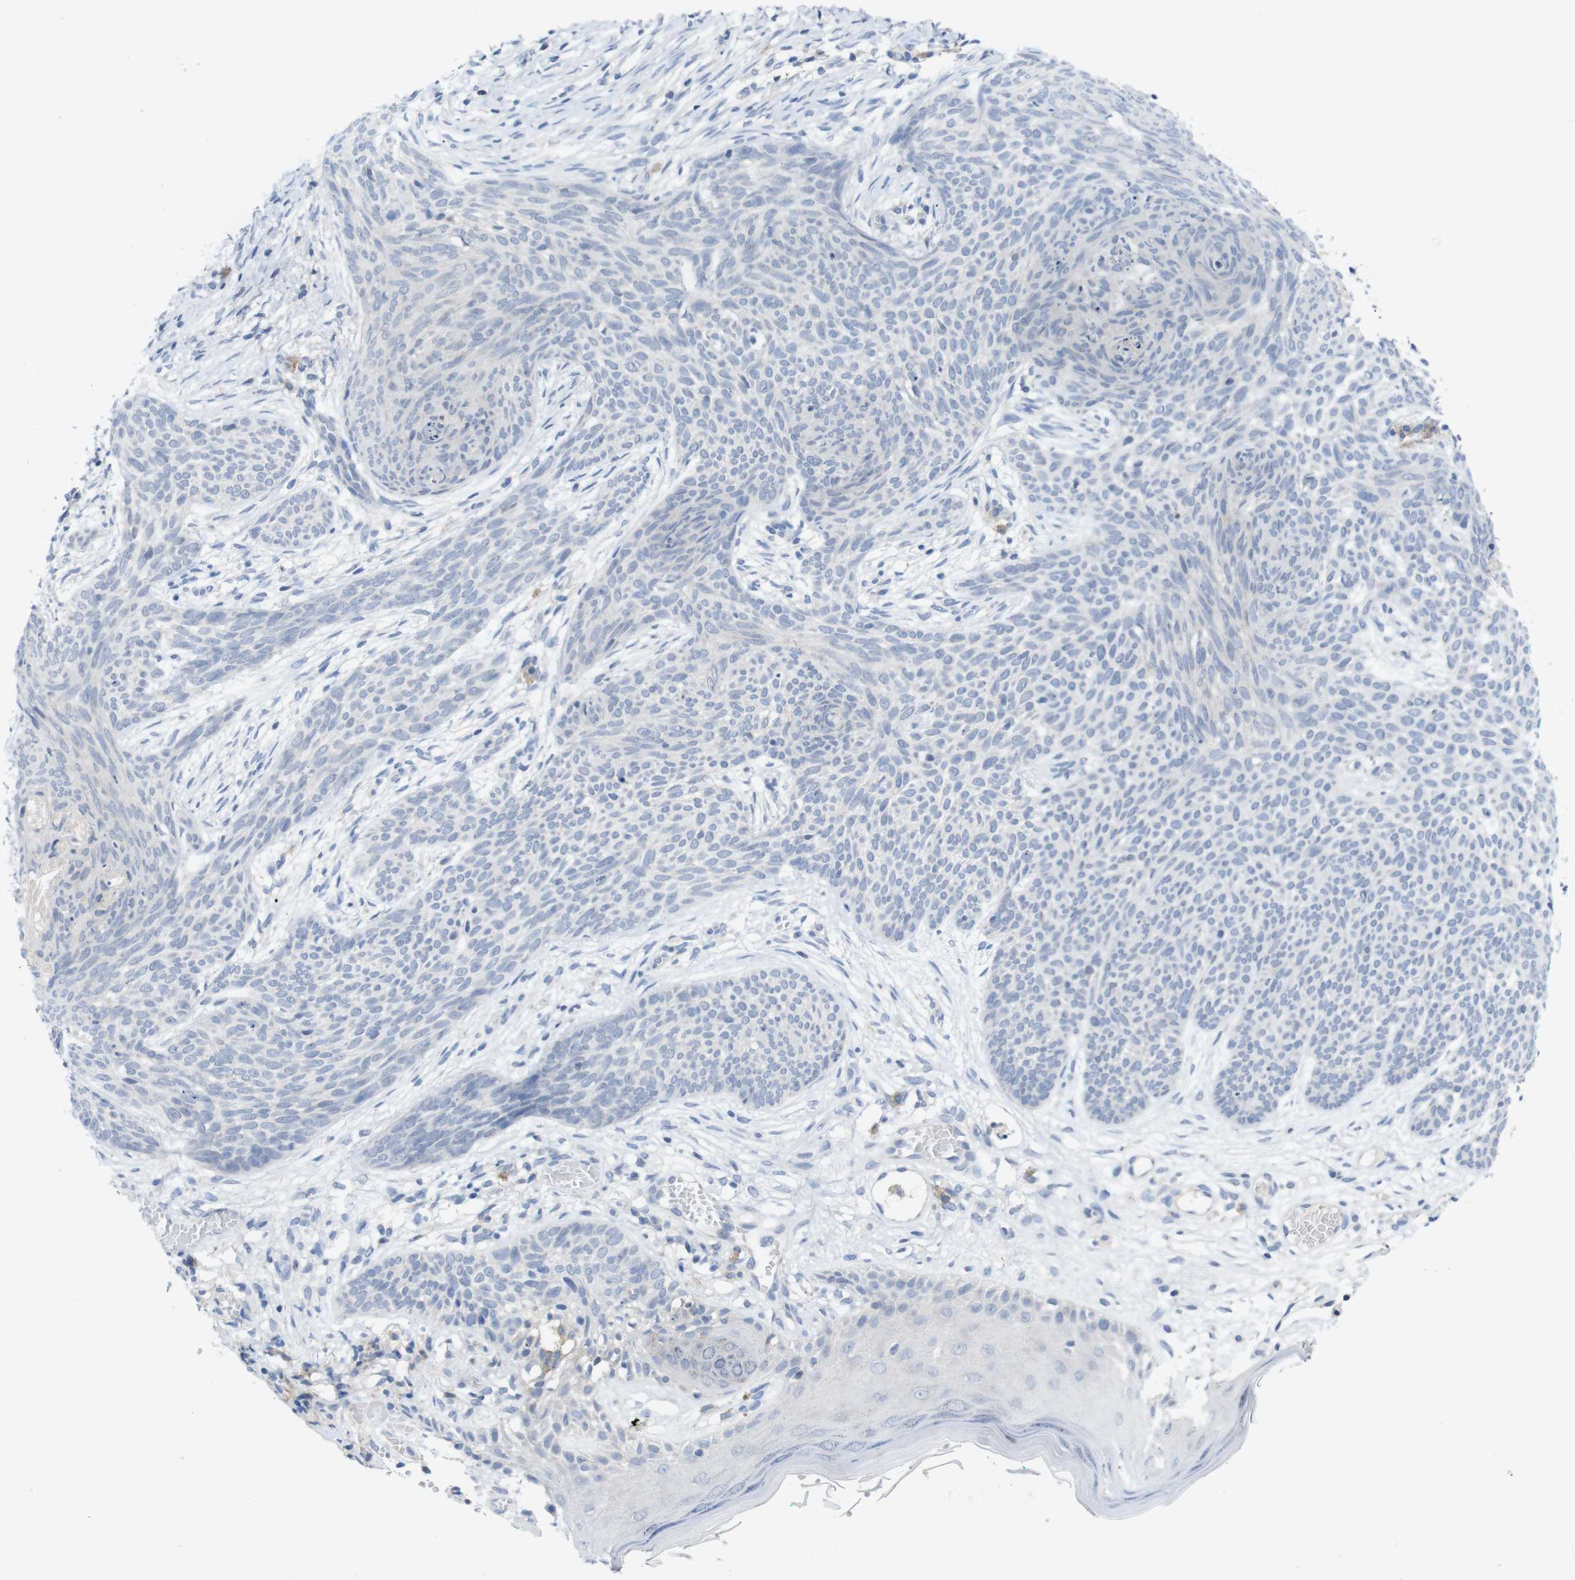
{"staining": {"intensity": "negative", "quantity": "none", "location": "none"}, "tissue": "skin cancer", "cell_type": "Tumor cells", "image_type": "cancer", "snomed": [{"axis": "morphology", "description": "Basal cell carcinoma"}, {"axis": "topography", "description": "Skin"}], "caption": "The image reveals no staining of tumor cells in skin basal cell carcinoma.", "gene": "SLAMF7", "patient": {"sex": "female", "age": 59}}